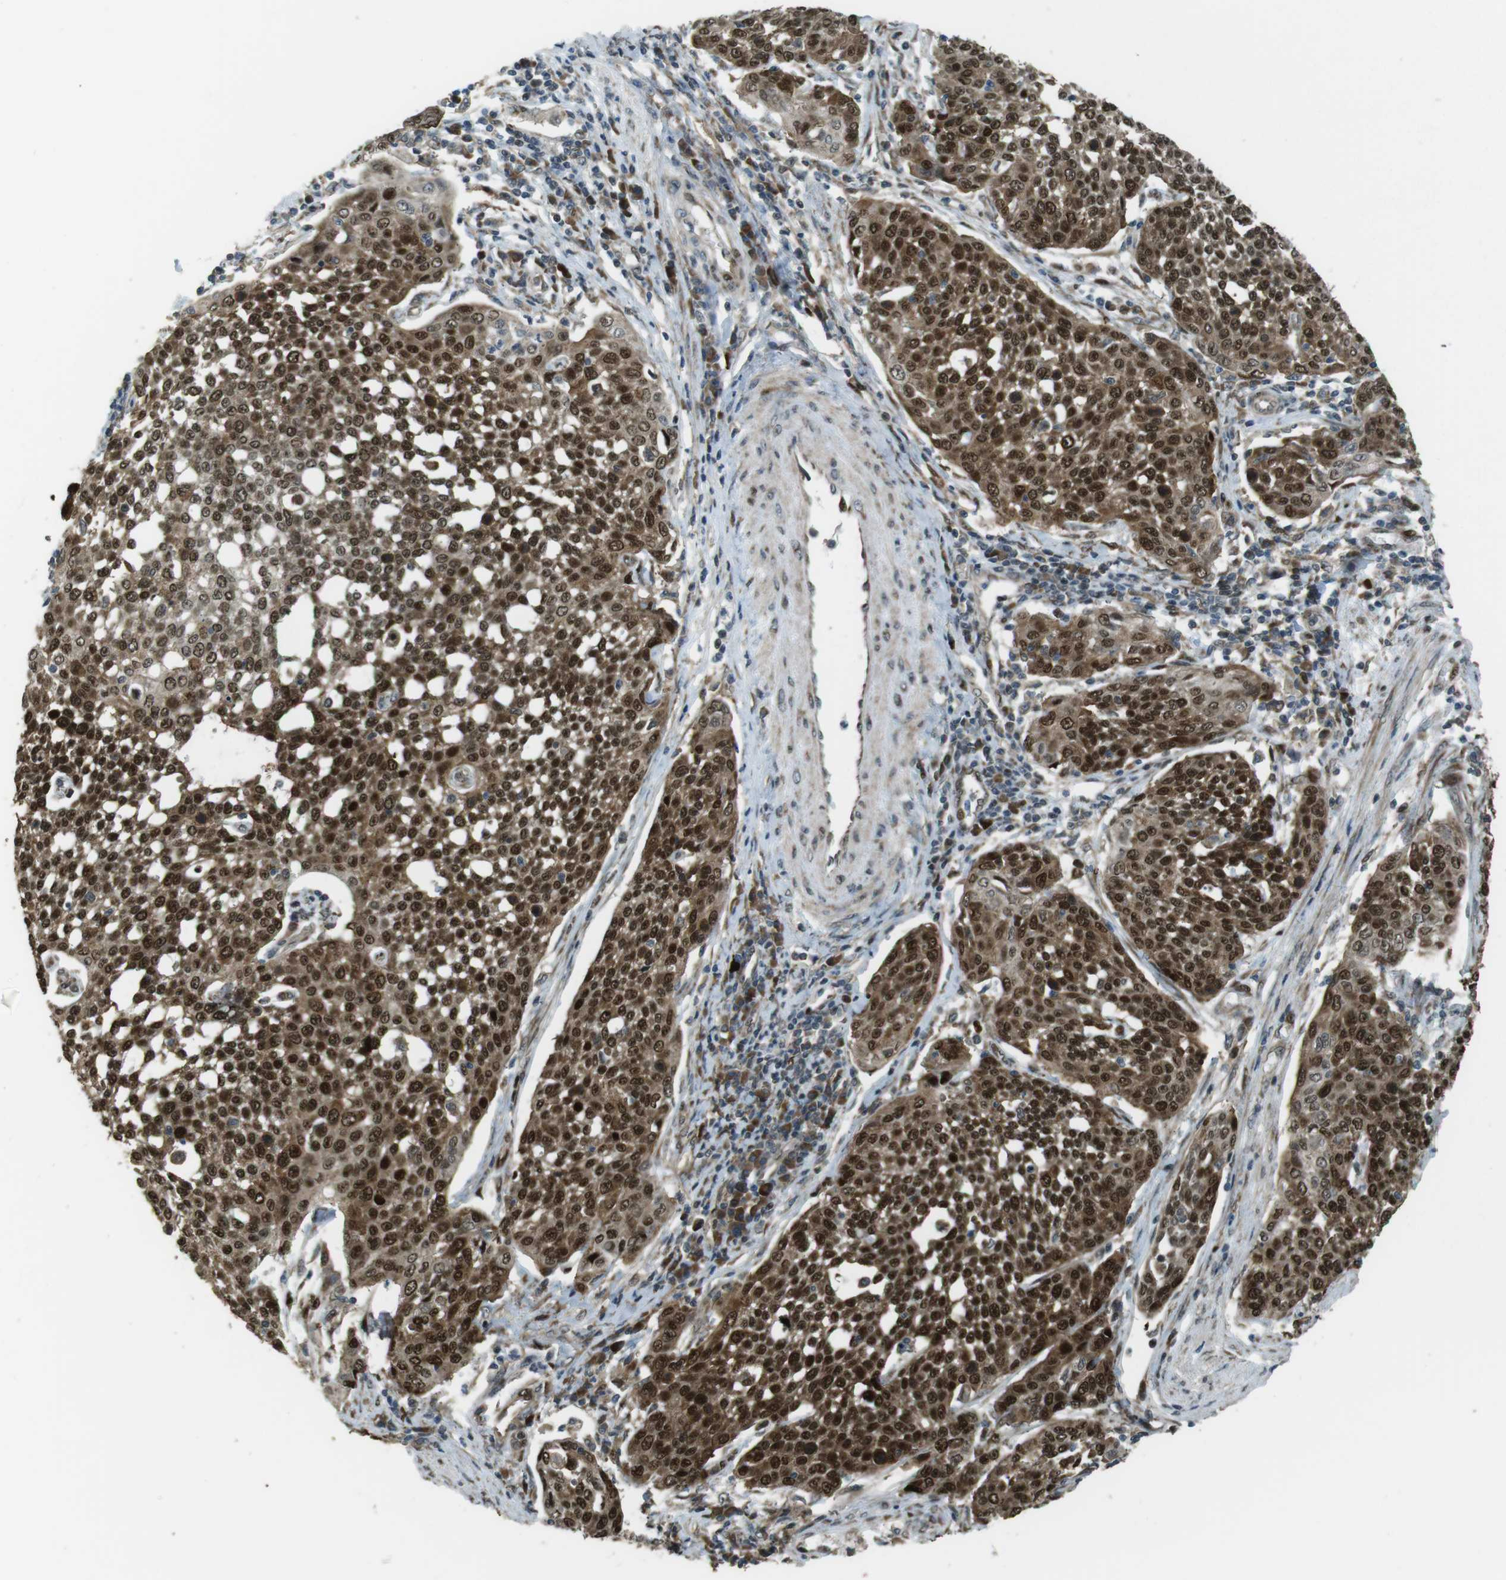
{"staining": {"intensity": "strong", "quantity": ">75%", "location": "cytoplasmic/membranous,nuclear"}, "tissue": "cervical cancer", "cell_type": "Tumor cells", "image_type": "cancer", "snomed": [{"axis": "morphology", "description": "Squamous cell carcinoma, NOS"}, {"axis": "topography", "description": "Cervix"}], "caption": "Tumor cells demonstrate high levels of strong cytoplasmic/membranous and nuclear positivity in about >75% of cells in cervical squamous cell carcinoma.", "gene": "ZNF330", "patient": {"sex": "female", "age": 34}}